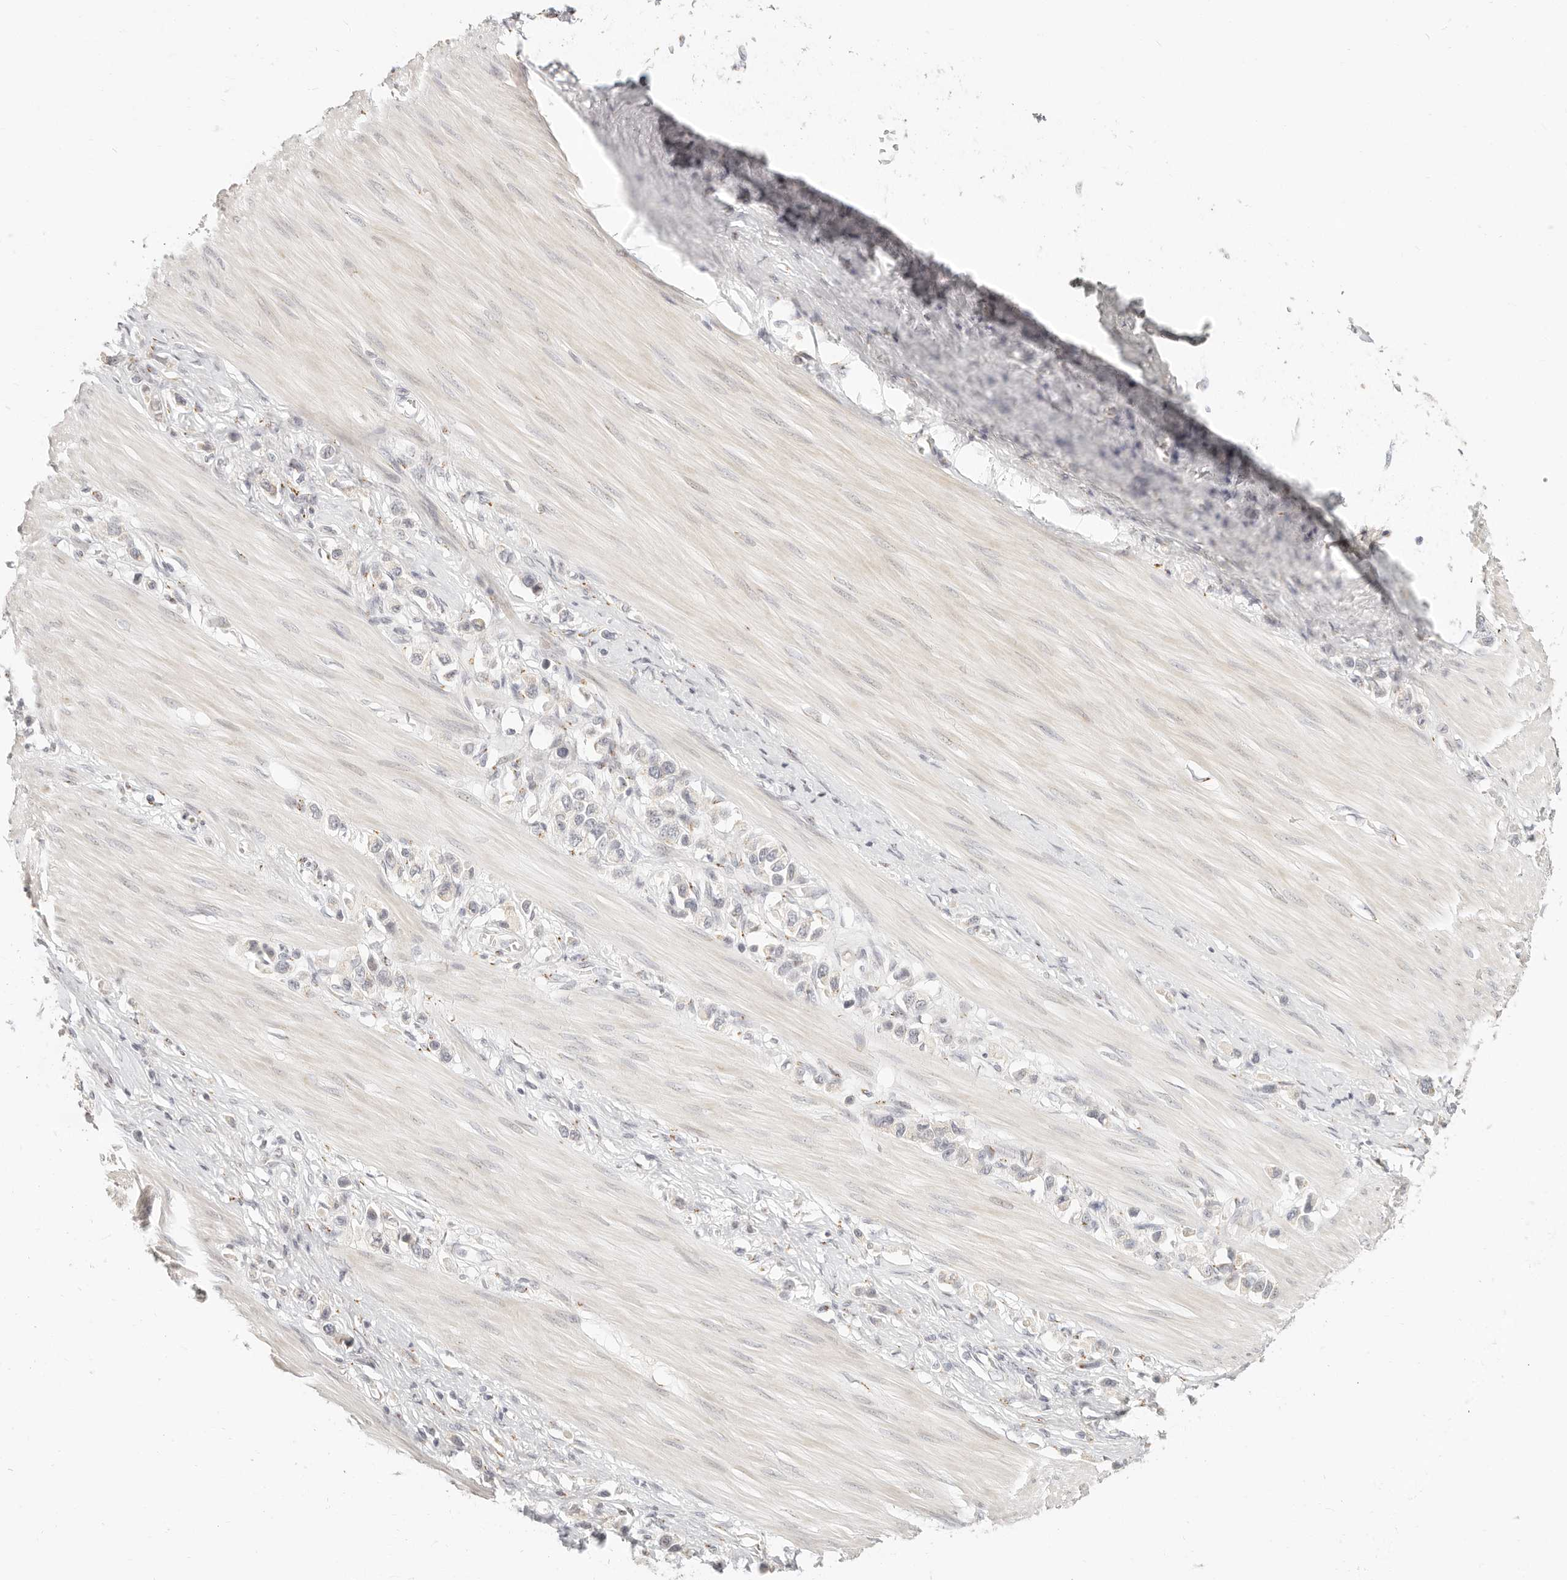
{"staining": {"intensity": "negative", "quantity": "none", "location": "none"}, "tissue": "stomach cancer", "cell_type": "Tumor cells", "image_type": "cancer", "snomed": [{"axis": "morphology", "description": "Adenocarcinoma, NOS"}, {"axis": "topography", "description": "Stomach"}], "caption": "IHC image of neoplastic tissue: human stomach cancer (adenocarcinoma) stained with DAB displays no significant protein expression in tumor cells.", "gene": "FAM20B", "patient": {"sex": "female", "age": 65}}